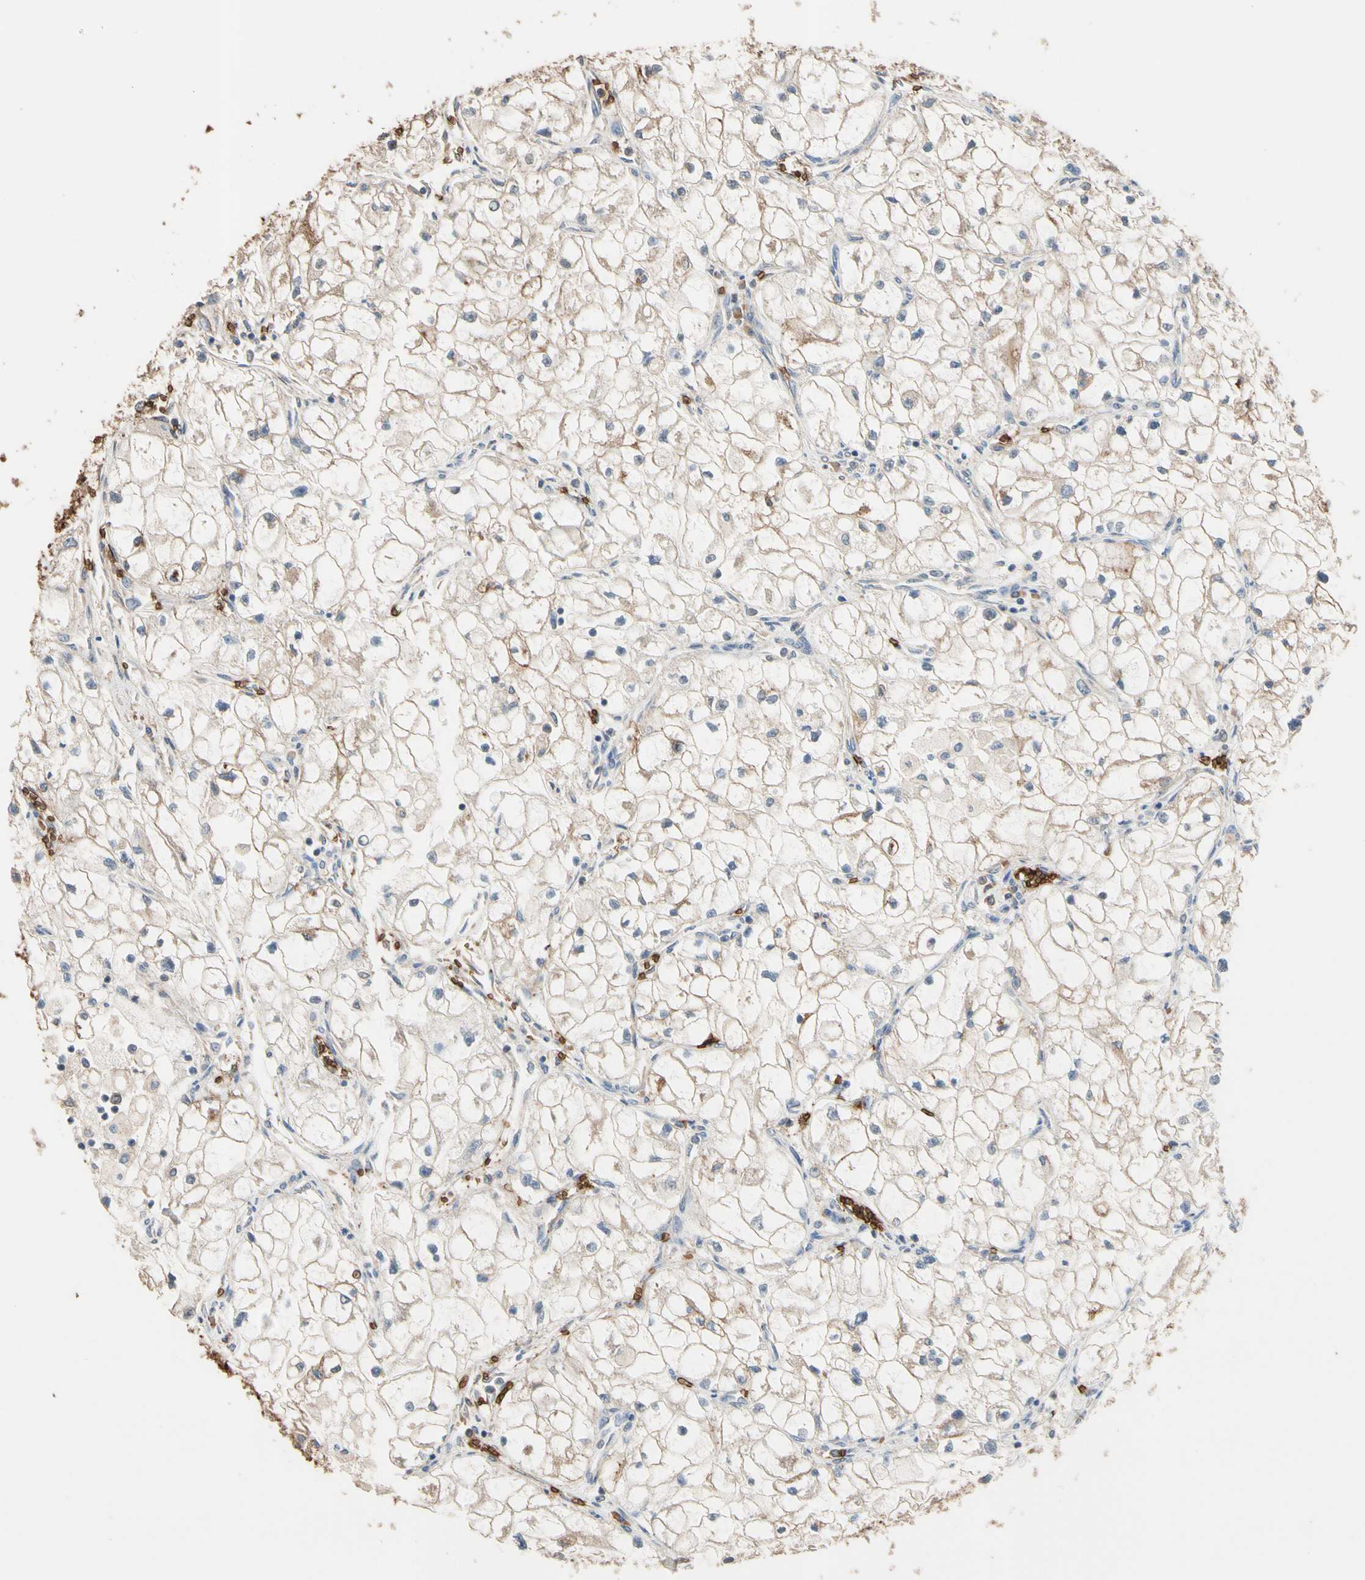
{"staining": {"intensity": "weak", "quantity": "<25%", "location": "cytoplasmic/membranous"}, "tissue": "renal cancer", "cell_type": "Tumor cells", "image_type": "cancer", "snomed": [{"axis": "morphology", "description": "Adenocarcinoma, NOS"}, {"axis": "topography", "description": "Kidney"}], "caption": "High power microscopy micrograph of an immunohistochemistry histopathology image of renal adenocarcinoma, revealing no significant positivity in tumor cells.", "gene": "RIOK2", "patient": {"sex": "female", "age": 70}}